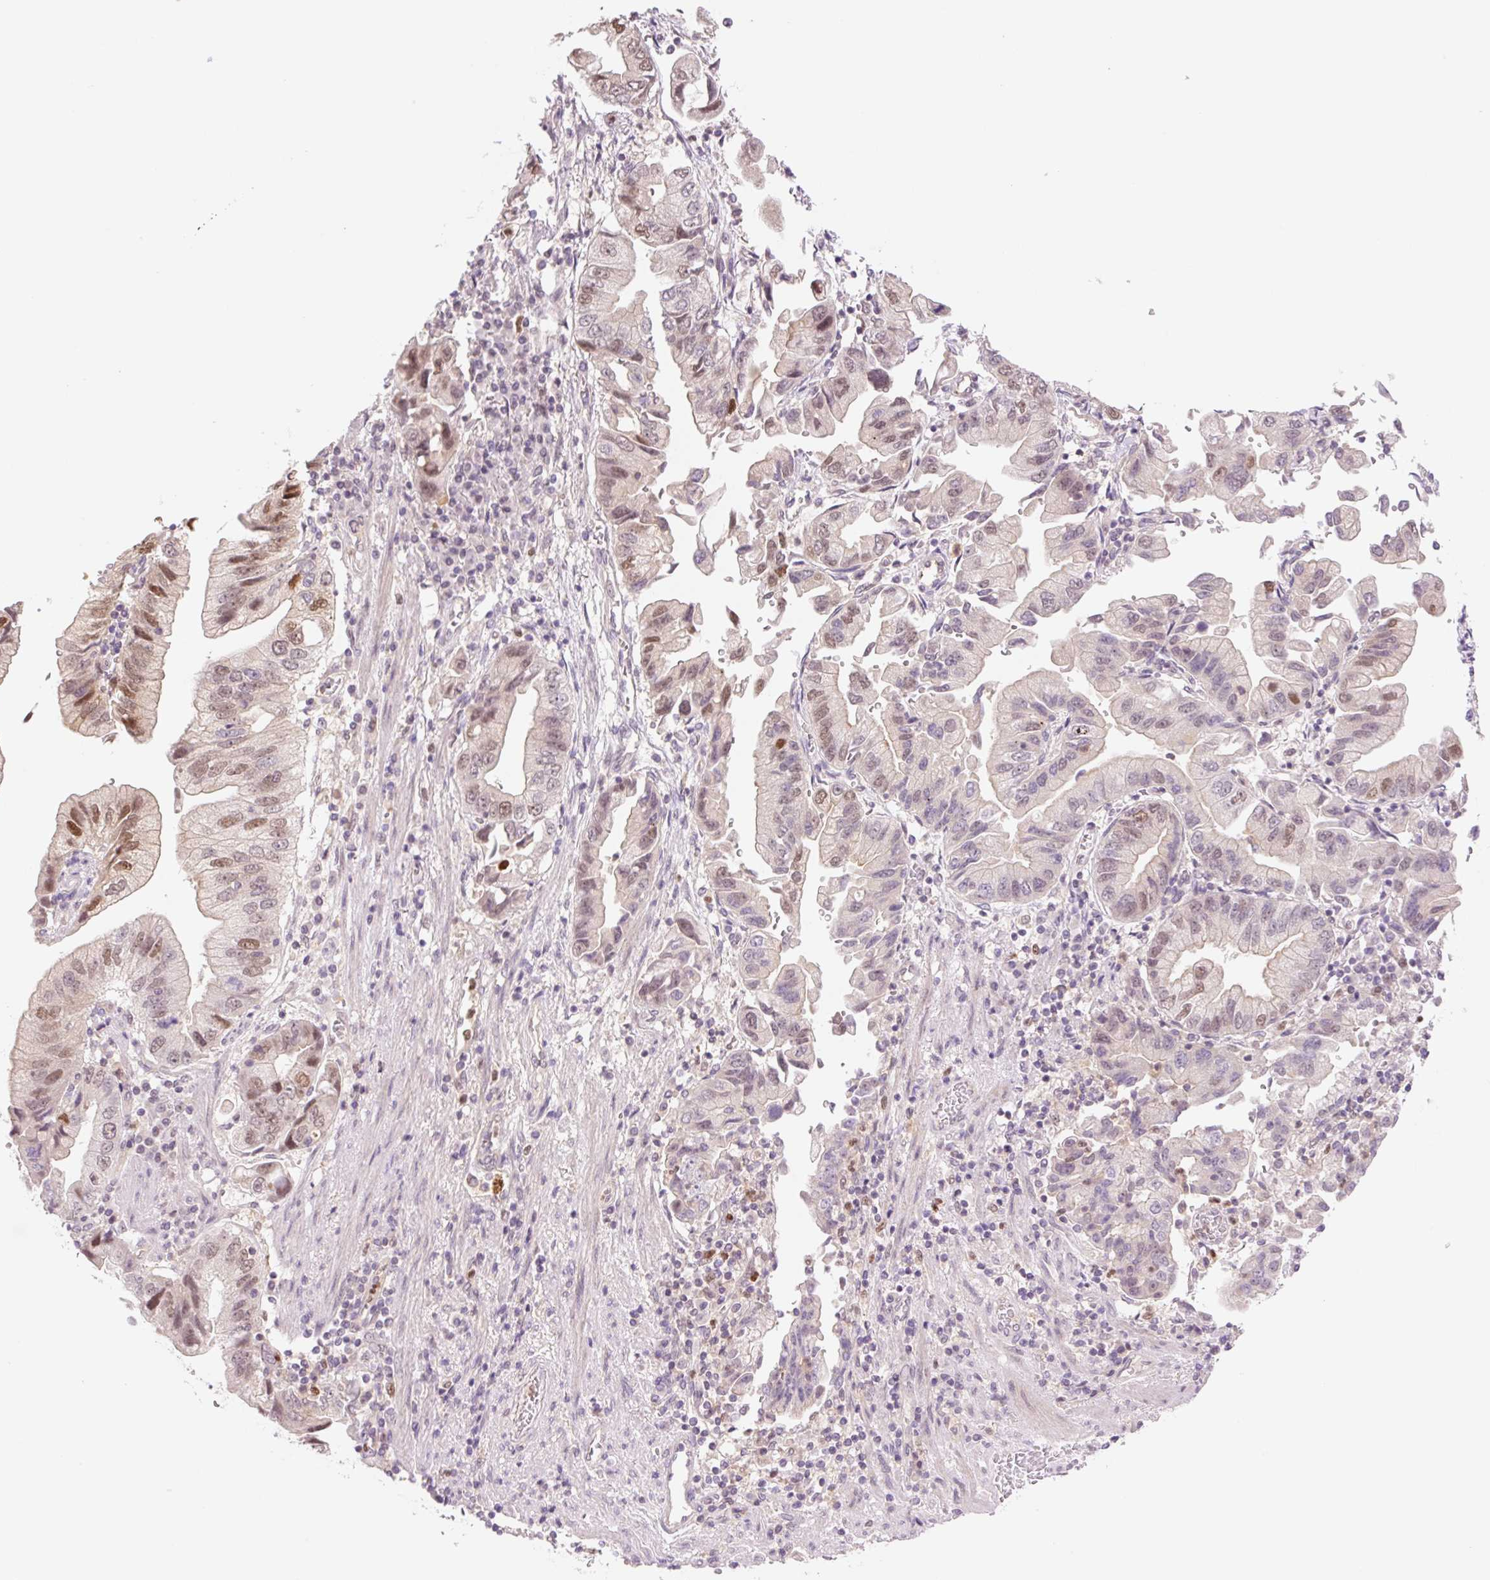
{"staining": {"intensity": "moderate", "quantity": "25%-75%", "location": "nuclear"}, "tissue": "stomach cancer", "cell_type": "Tumor cells", "image_type": "cancer", "snomed": [{"axis": "morphology", "description": "Adenocarcinoma, NOS"}, {"axis": "topography", "description": "Stomach"}], "caption": "This micrograph shows IHC staining of stomach cancer, with medium moderate nuclear expression in about 25%-75% of tumor cells.", "gene": "HEBP1", "patient": {"sex": "male", "age": 62}}